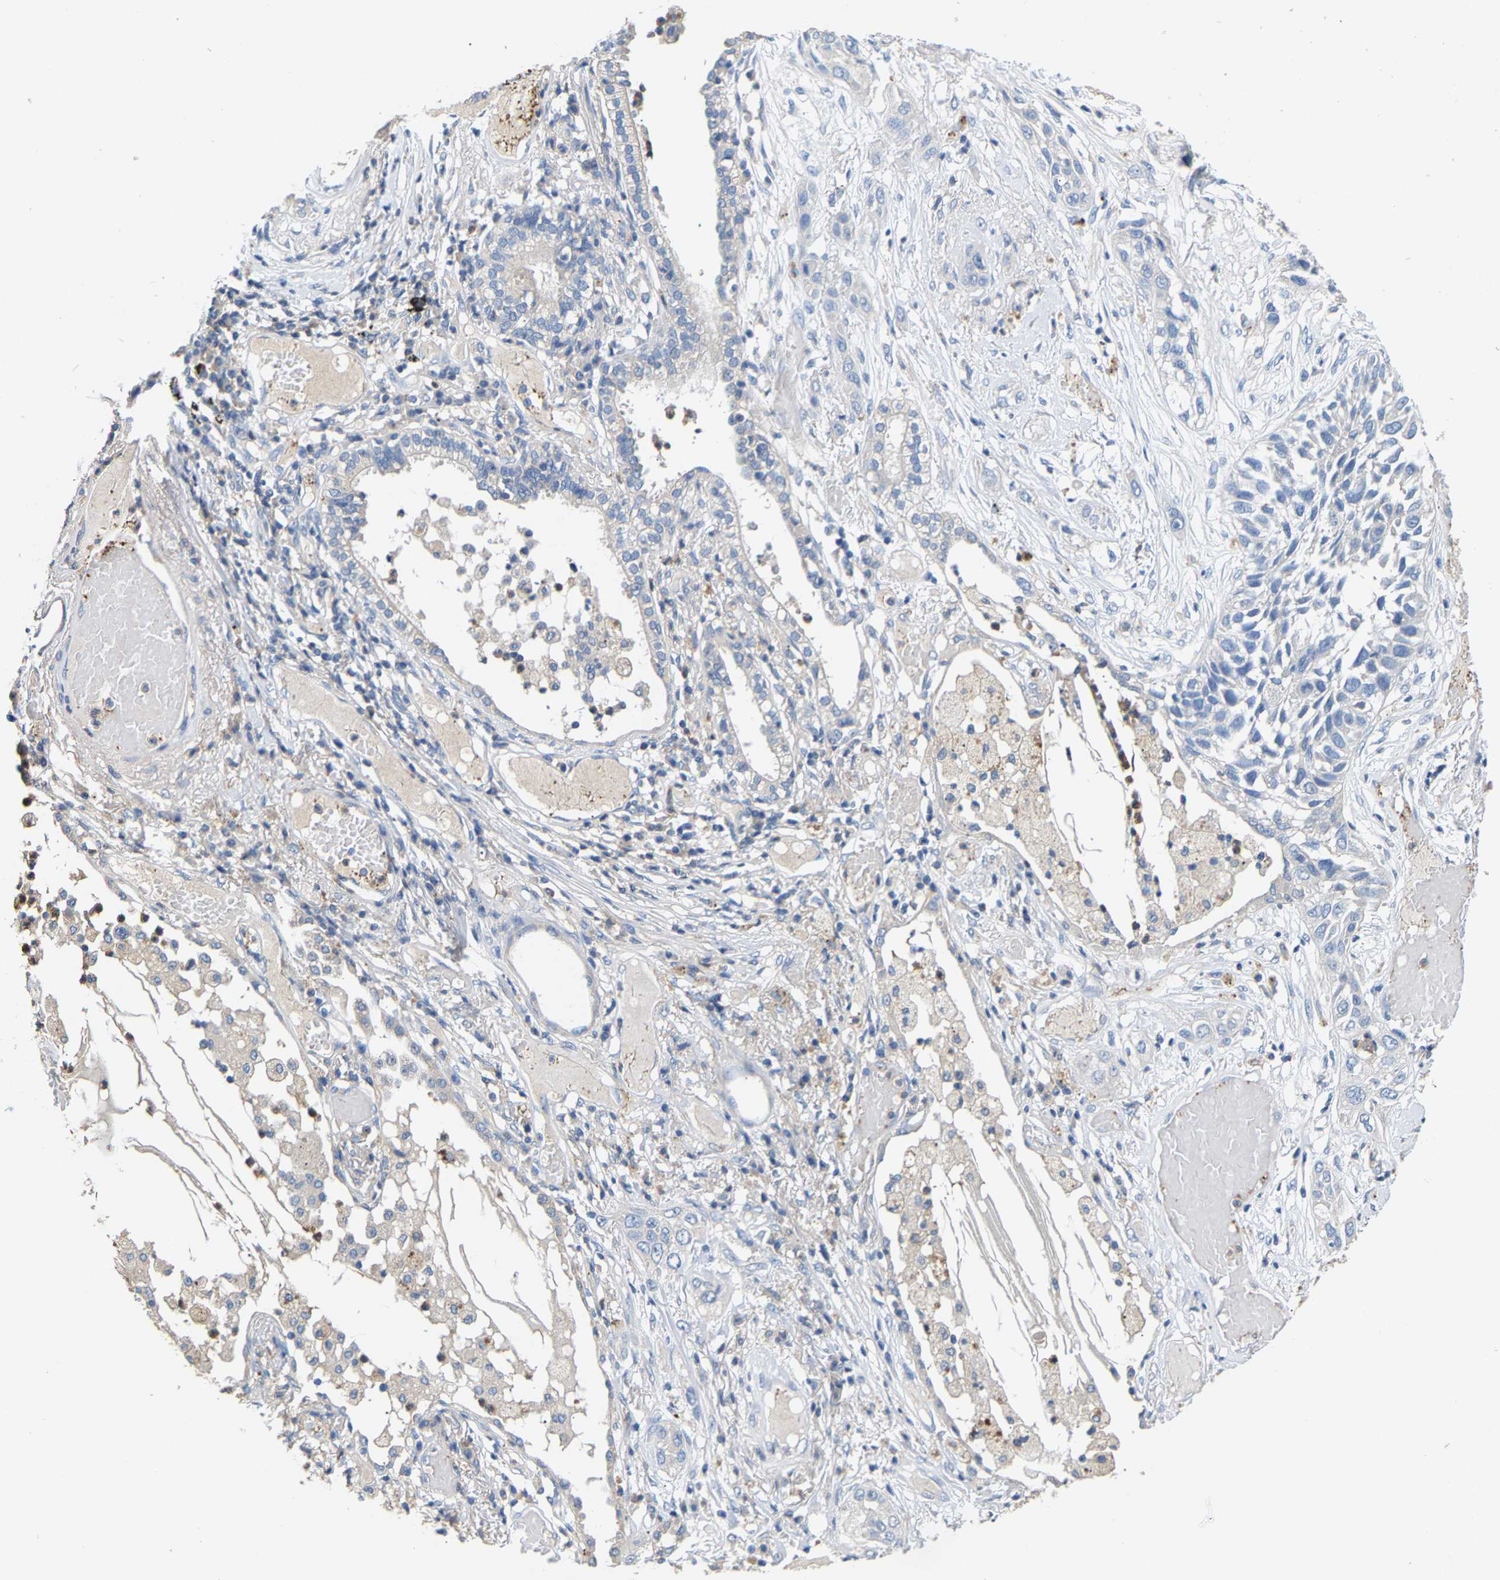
{"staining": {"intensity": "negative", "quantity": "none", "location": "none"}, "tissue": "lung cancer", "cell_type": "Tumor cells", "image_type": "cancer", "snomed": [{"axis": "morphology", "description": "Squamous cell carcinoma, NOS"}, {"axis": "topography", "description": "Lung"}], "caption": "Tumor cells are negative for brown protein staining in lung cancer (squamous cell carcinoma).", "gene": "CCDC171", "patient": {"sex": "male", "age": 71}}